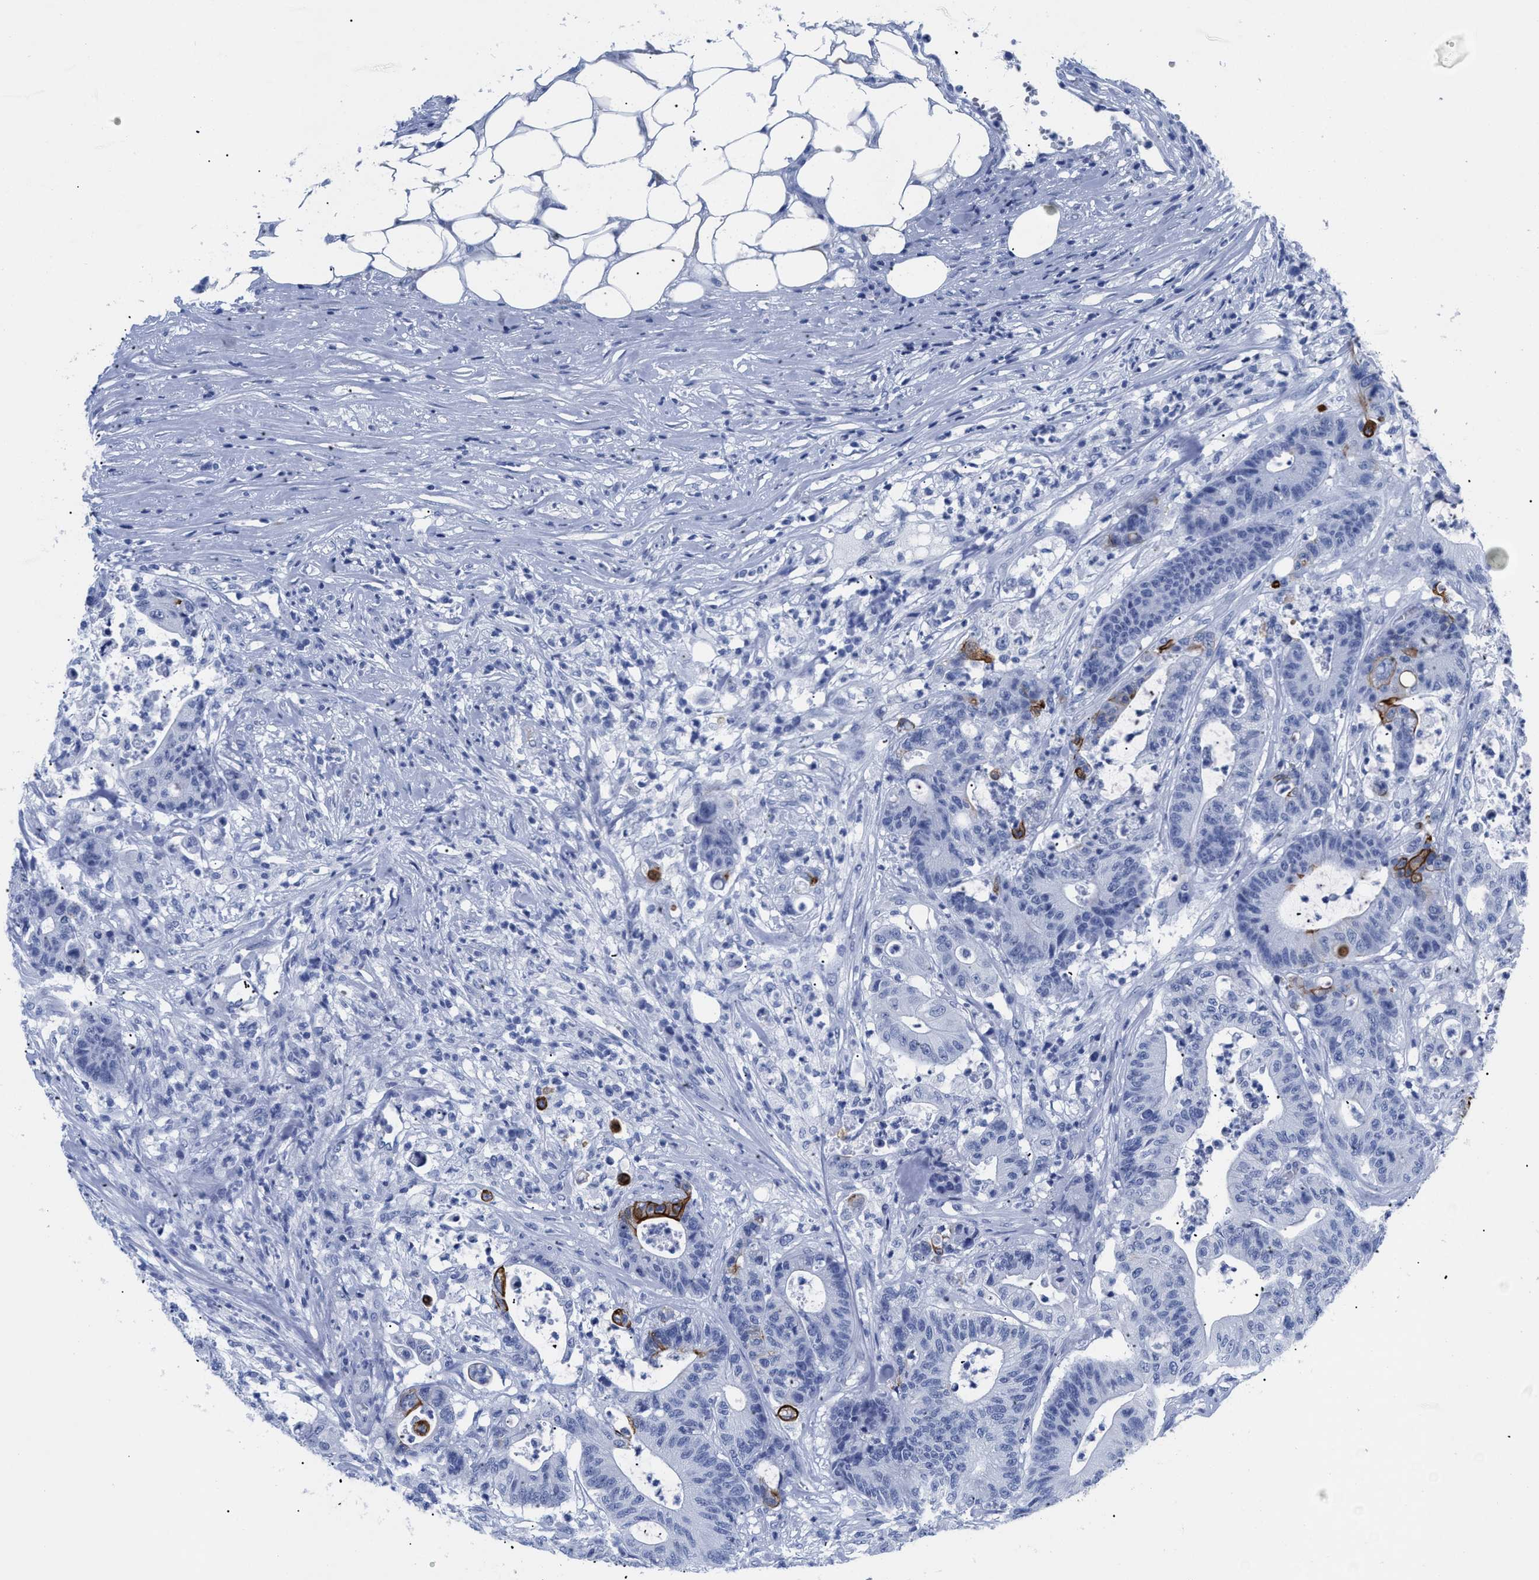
{"staining": {"intensity": "strong", "quantity": "<25%", "location": "cytoplasmic/membranous"}, "tissue": "colorectal cancer", "cell_type": "Tumor cells", "image_type": "cancer", "snomed": [{"axis": "morphology", "description": "Adenocarcinoma, NOS"}, {"axis": "topography", "description": "Colon"}], "caption": "About <25% of tumor cells in colorectal adenocarcinoma exhibit strong cytoplasmic/membranous protein positivity as visualized by brown immunohistochemical staining.", "gene": "DUSP26", "patient": {"sex": "female", "age": 84}}